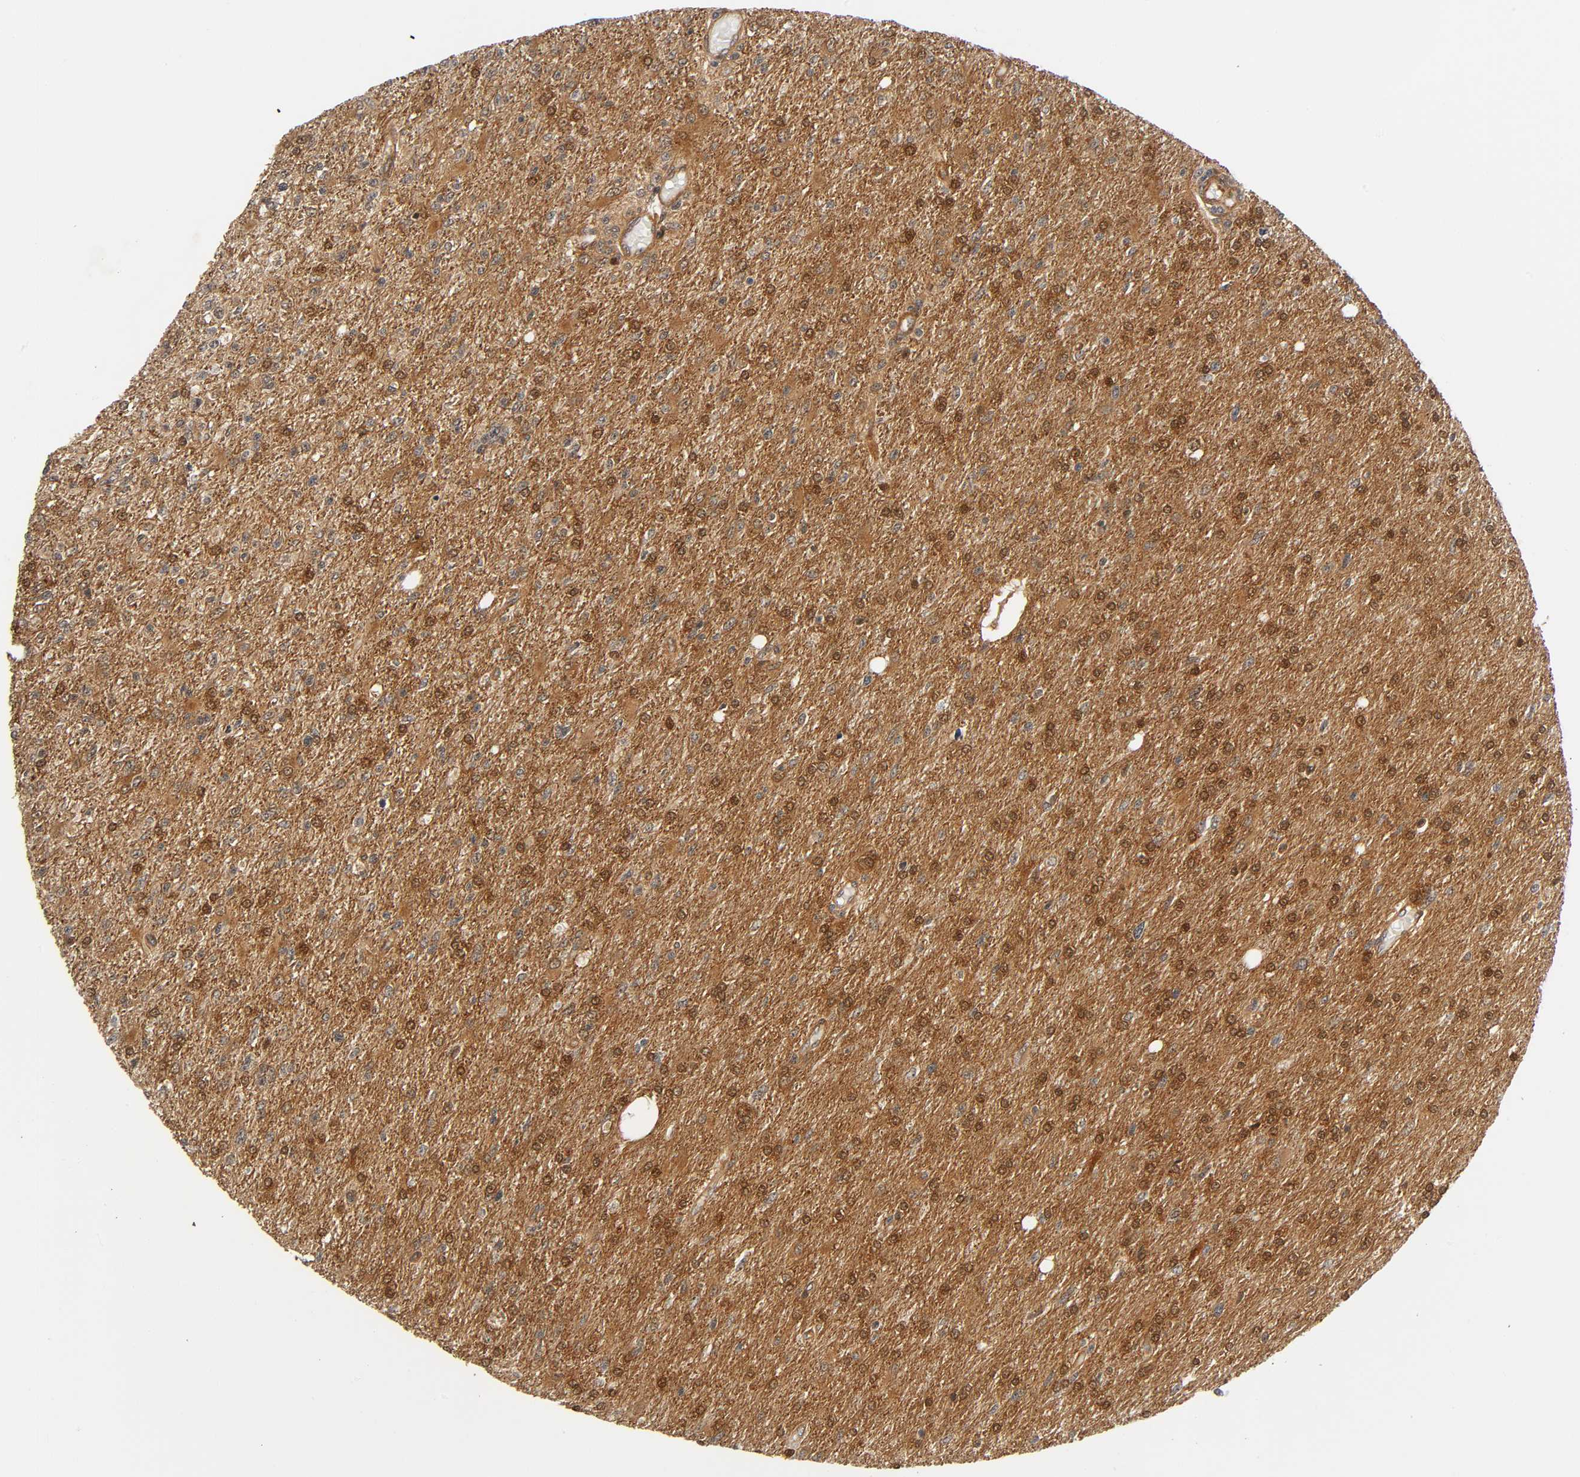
{"staining": {"intensity": "moderate", "quantity": ">75%", "location": "cytoplasmic/membranous,nuclear"}, "tissue": "glioma", "cell_type": "Tumor cells", "image_type": "cancer", "snomed": [{"axis": "morphology", "description": "Glioma, malignant, High grade"}, {"axis": "topography", "description": "Cerebral cortex"}], "caption": "The histopathology image demonstrates staining of glioma, revealing moderate cytoplasmic/membranous and nuclear protein positivity (brown color) within tumor cells.", "gene": "IQCJ-SCHIP1", "patient": {"sex": "male", "age": 76}}